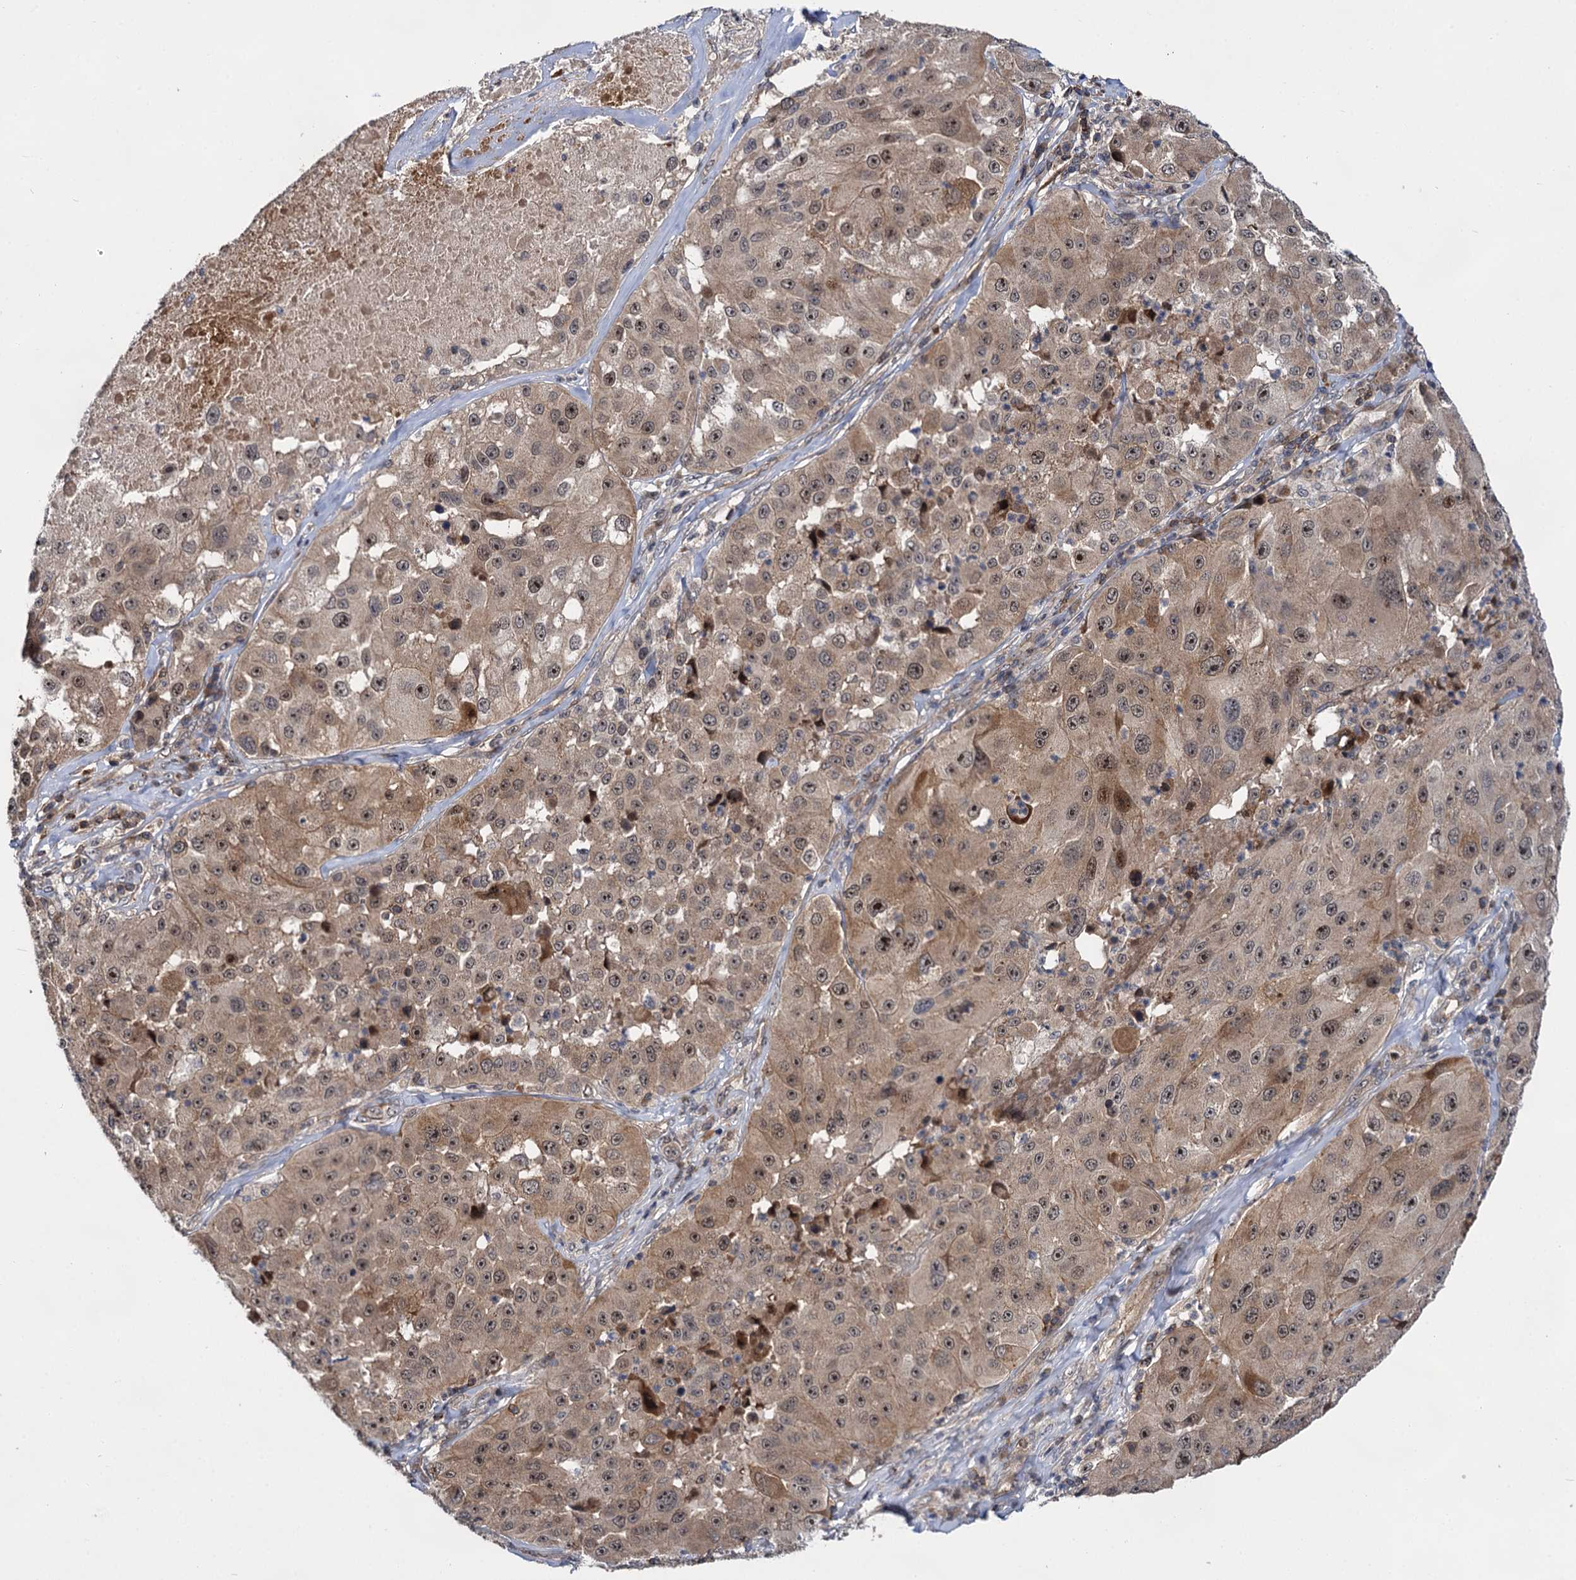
{"staining": {"intensity": "weak", "quantity": ">75%", "location": "cytoplasmic/membranous,nuclear"}, "tissue": "melanoma", "cell_type": "Tumor cells", "image_type": "cancer", "snomed": [{"axis": "morphology", "description": "Malignant melanoma, Metastatic site"}, {"axis": "topography", "description": "Lymph node"}], "caption": "This histopathology image displays melanoma stained with immunohistochemistry to label a protein in brown. The cytoplasmic/membranous and nuclear of tumor cells show weak positivity for the protein. Nuclei are counter-stained blue.", "gene": "ABLIM1", "patient": {"sex": "male", "age": 62}}